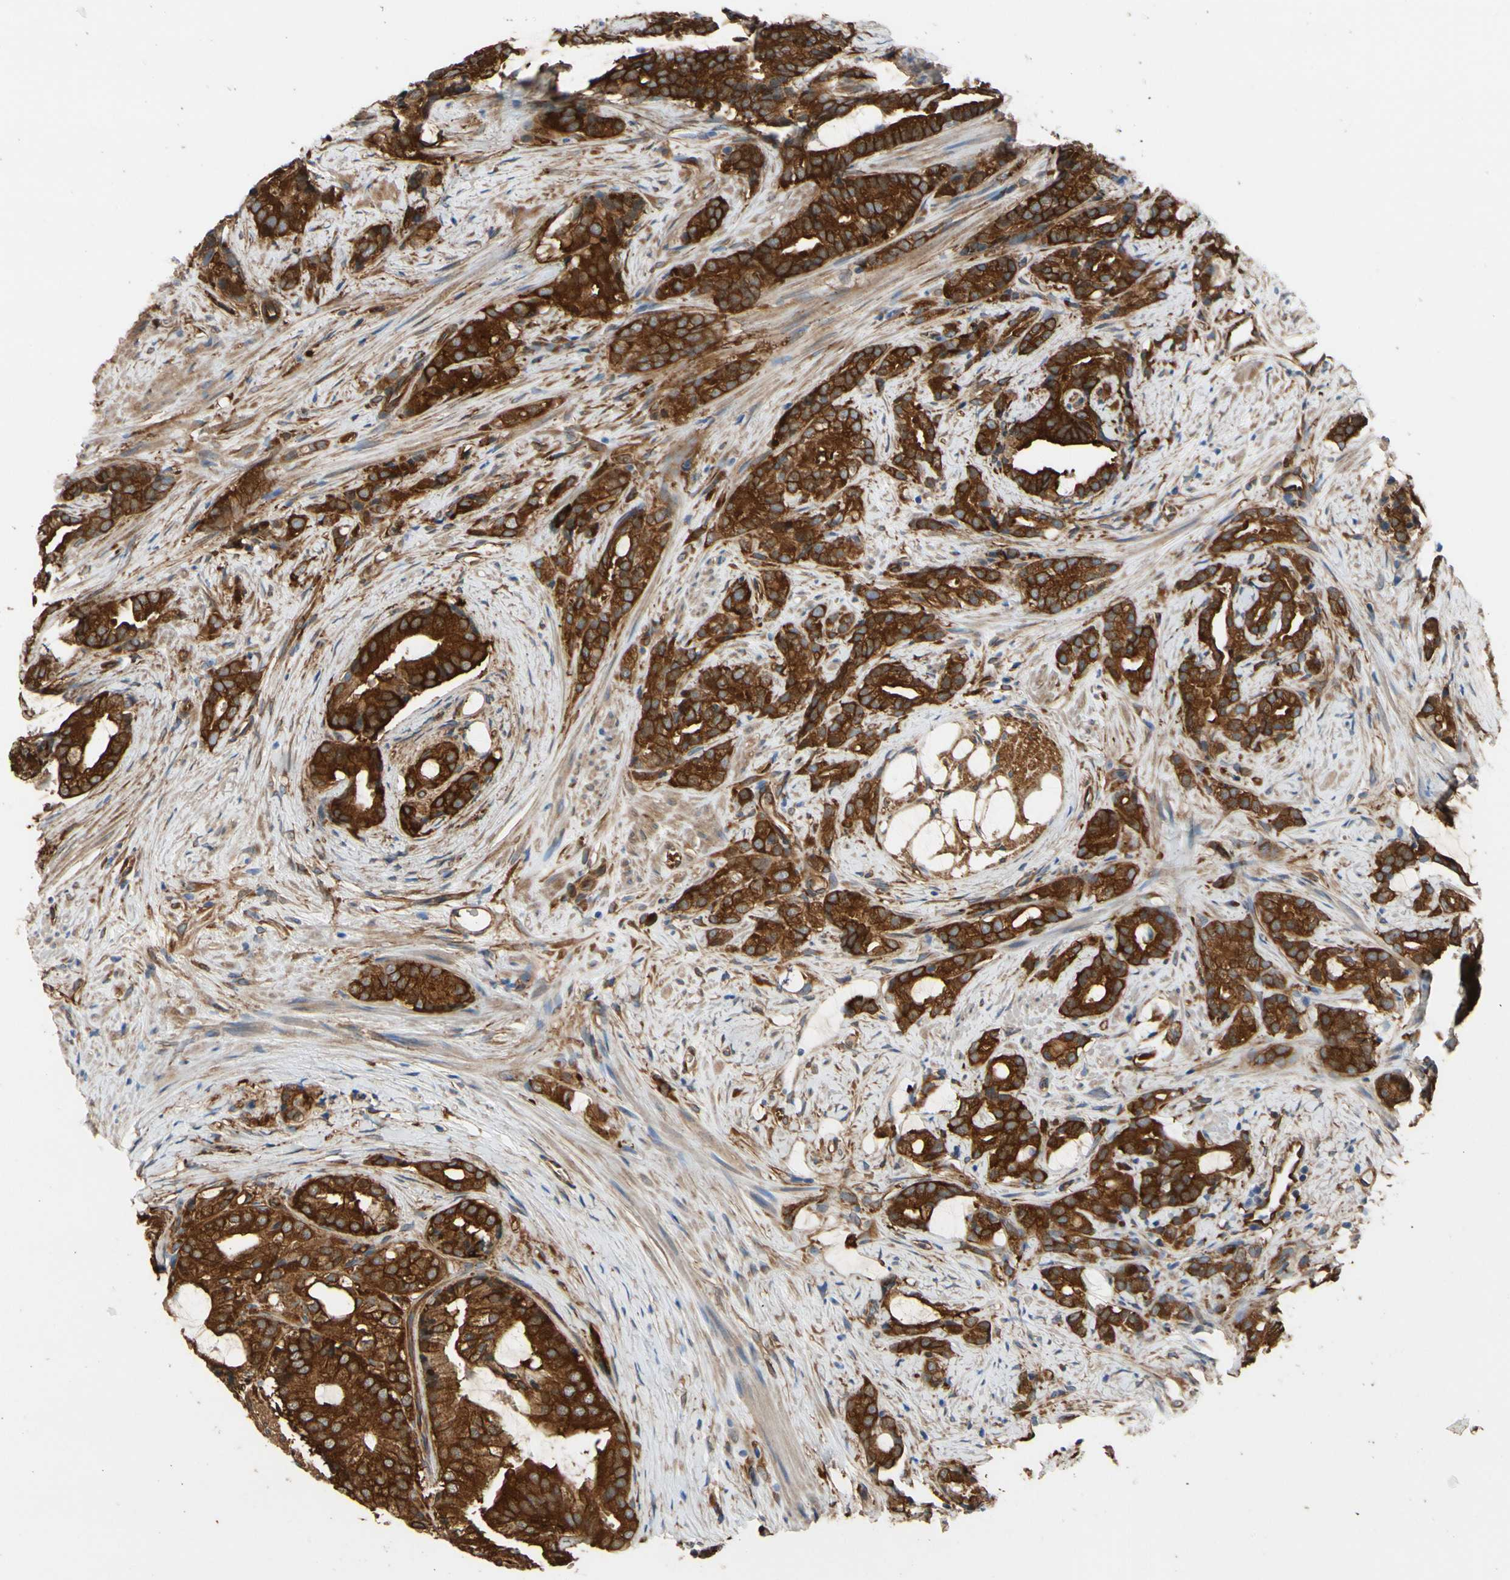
{"staining": {"intensity": "strong", "quantity": ">75%", "location": "cytoplasmic/membranous"}, "tissue": "prostate cancer", "cell_type": "Tumor cells", "image_type": "cancer", "snomed": [{"axis": "morphology", "description": "Adenocarcinoma, Low grade"}, {"axis": "topography", "description": "Prostate"}], "caption": "Strong cytoplasmic/membranous staining for a protein is seen in approximately >75% of tumor cells of adenocarcinoma (low-grade) (prostate) using immunohistochemistry.", "gene": "CTTNBP2", "patient": {"sex": "male", "age": 58}}